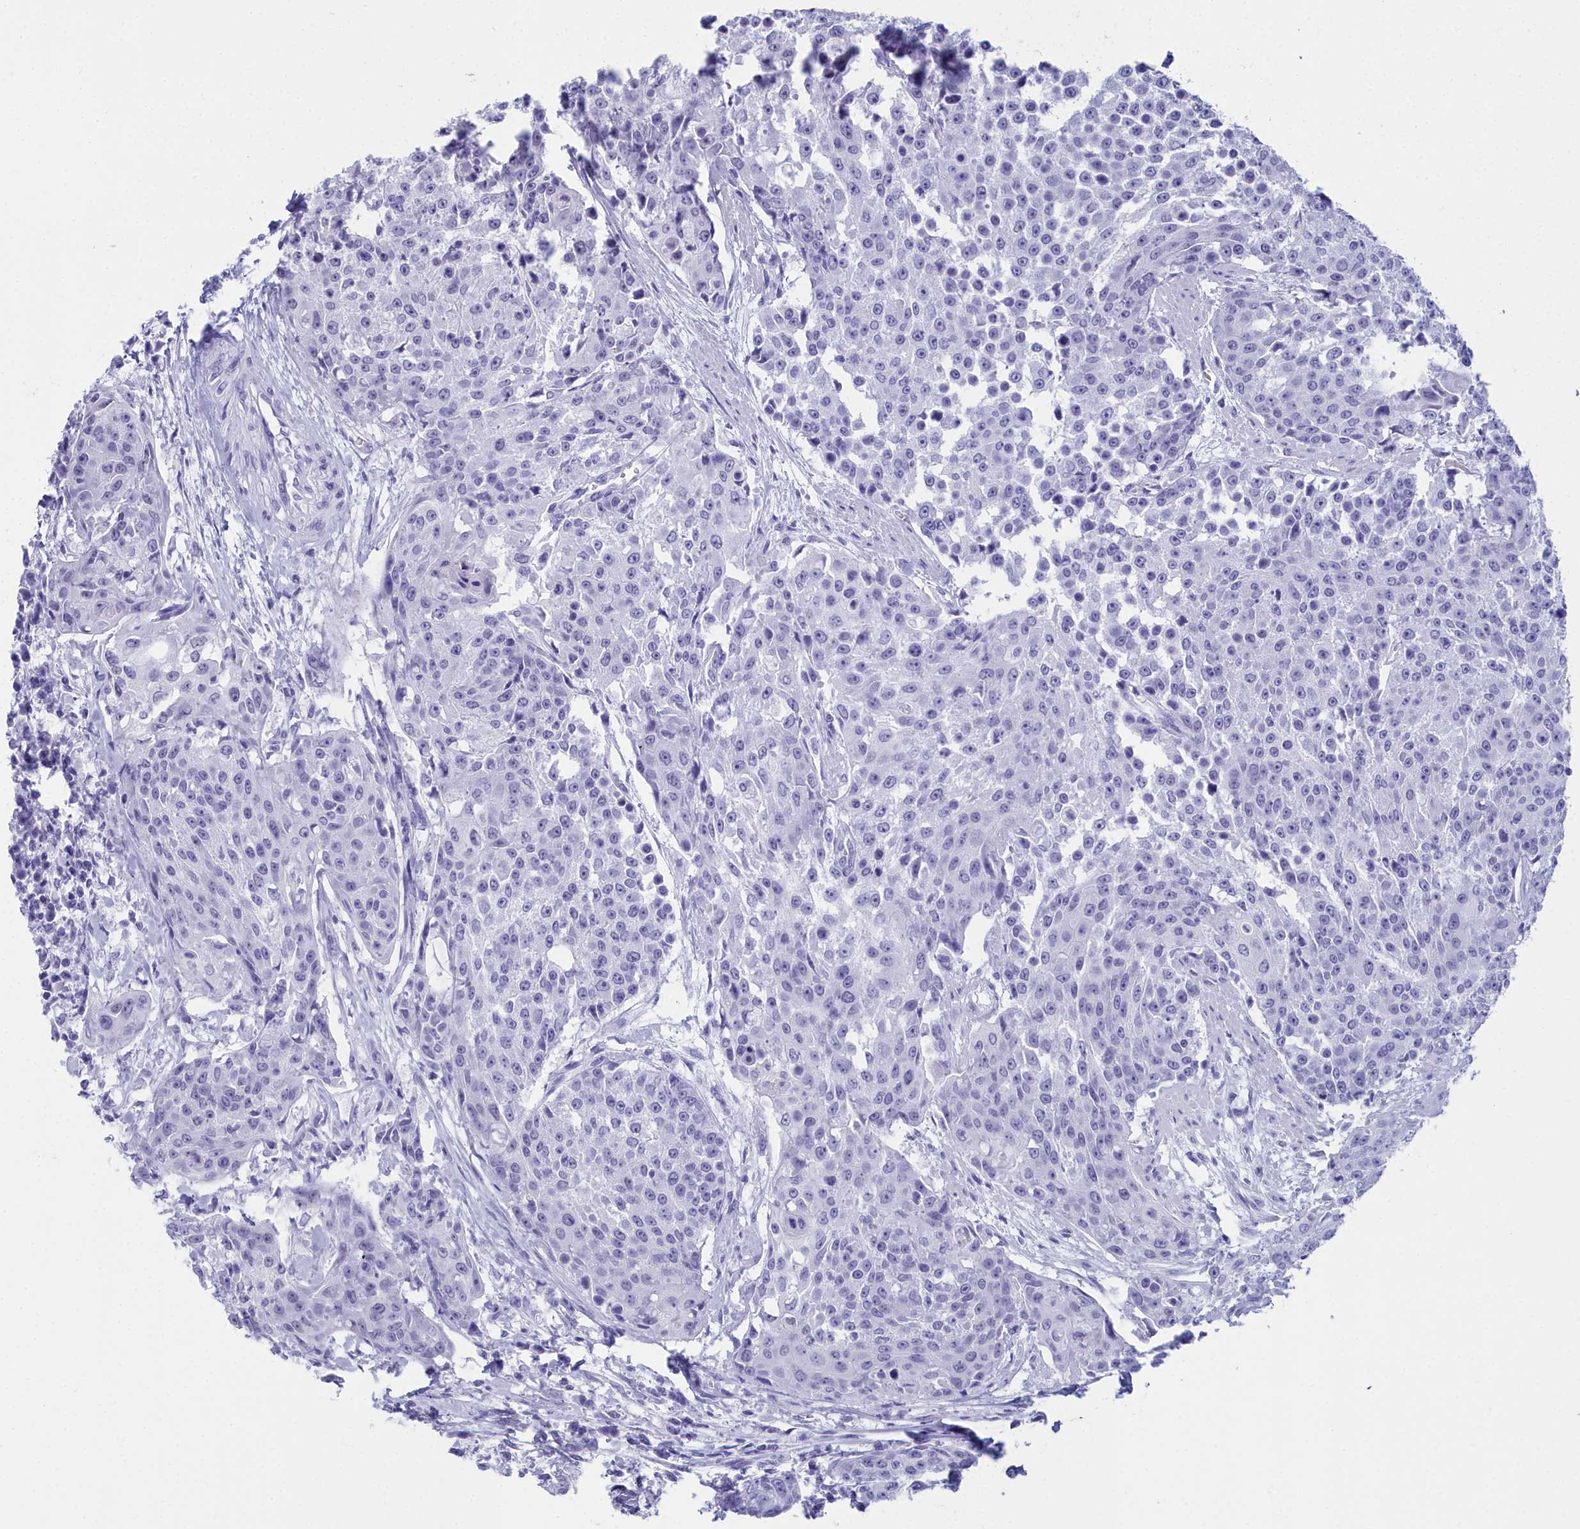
{"staining": {"intensity": "negative", "quantity": "none", "location": "none"}, "tissue": "urothelial cancer", "cell_type": "Tumor cells", "image_type": "cancer", "snomed": [{"axis": "morphology", "description": "Urothelial carcinoma, High grade"}, {"axis": "topography", "description": "Urinary bladder"}], "caption": "The histopathology image demonstrates no staining of tumor cells in high-grade urothelial carcinoma. Nuclei are stained in blue.", "gene": "CCDC97", "patient": {"sex": "female", "age": 63}}